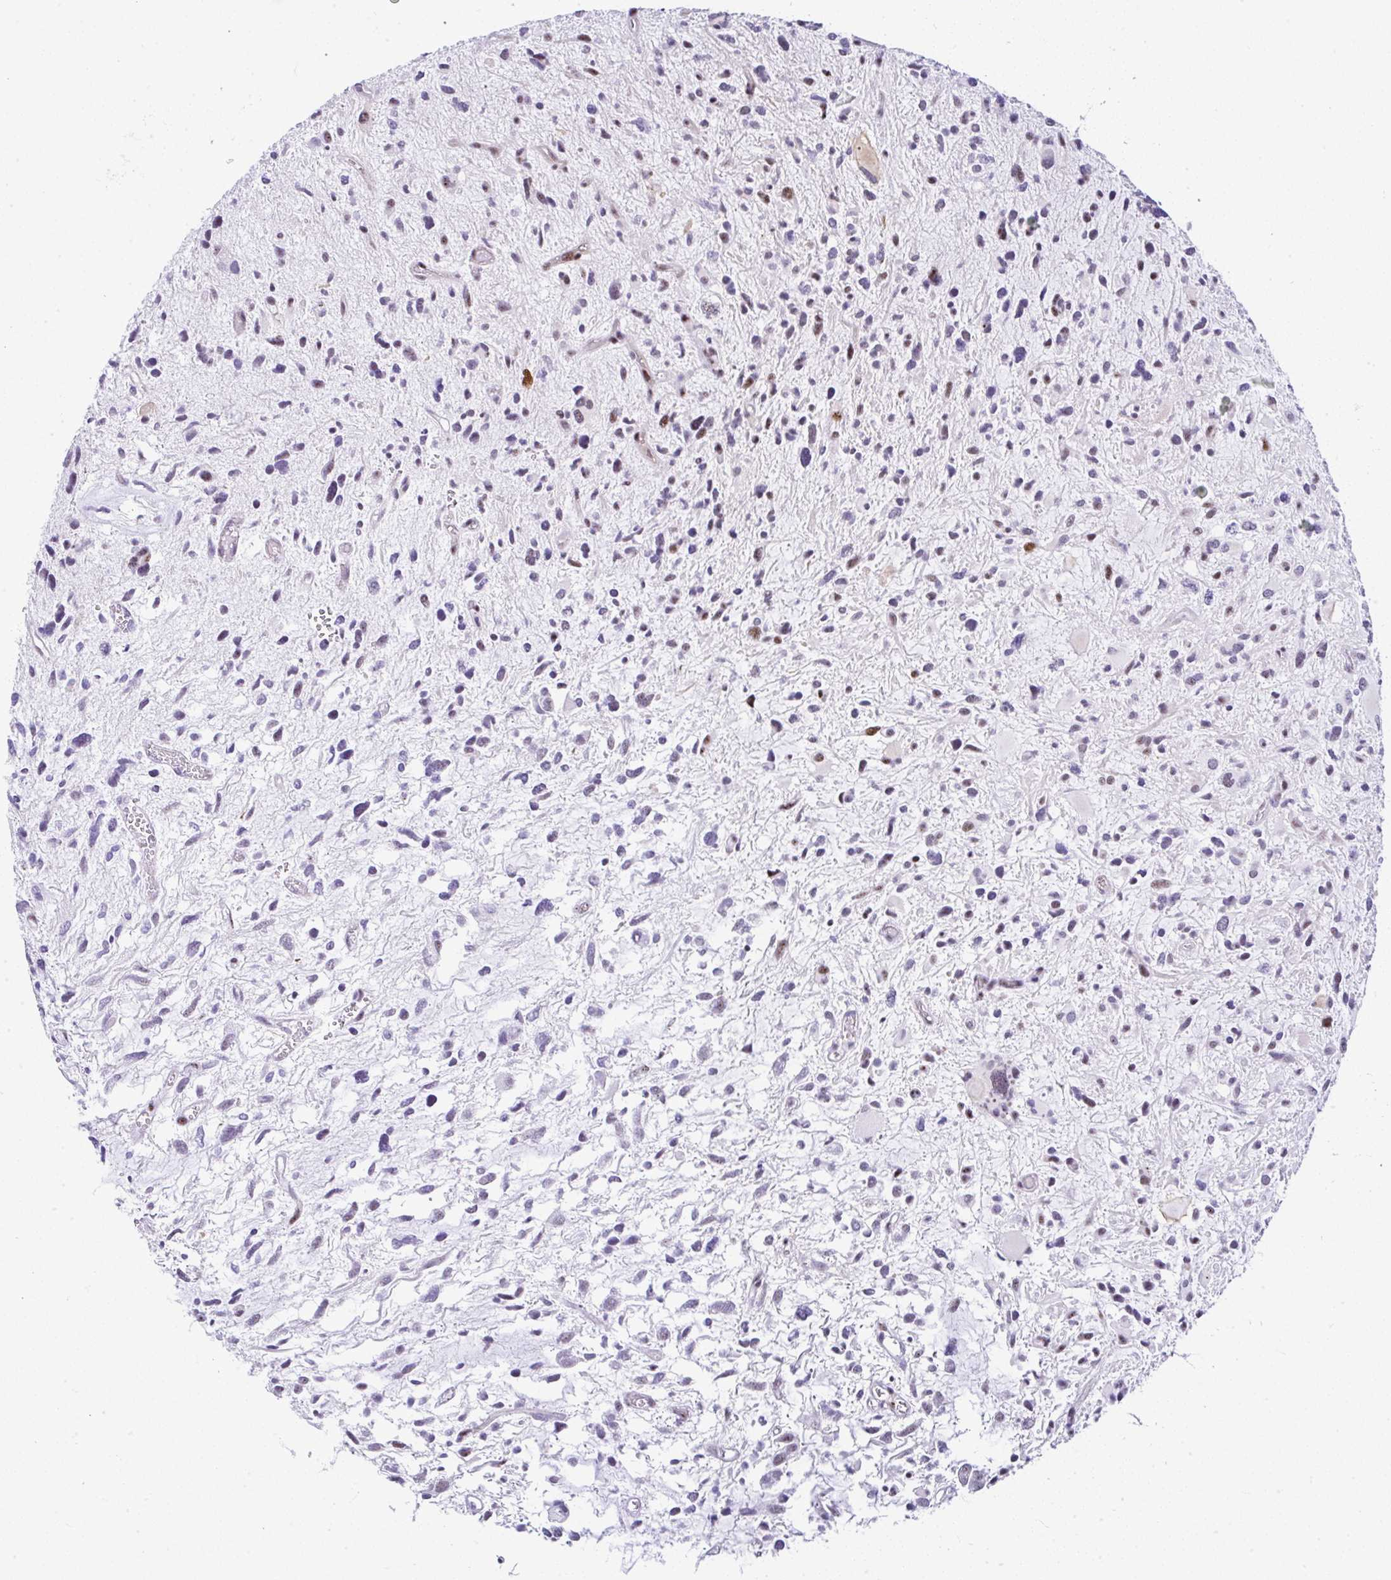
{"staining": {"intensity": "moderate", "quantity": "<25%", "location": "nuclear"}, "tissue": "glioma", "cell_type": "Tumor cells", "image_type": "cancer", "snomed": [{"axis": "morphology", "description": "Glioma, malignant, High grade"}, {"axis": "topography", "description": "Brain"}], "caption": "Glioma stained with immunohistochemistry (IHC) demonstrates moderate nuclear expression in about <25% of tumor cells.", "gene": "NR1D2", "patient": {"sex": "female", "age": 11}}